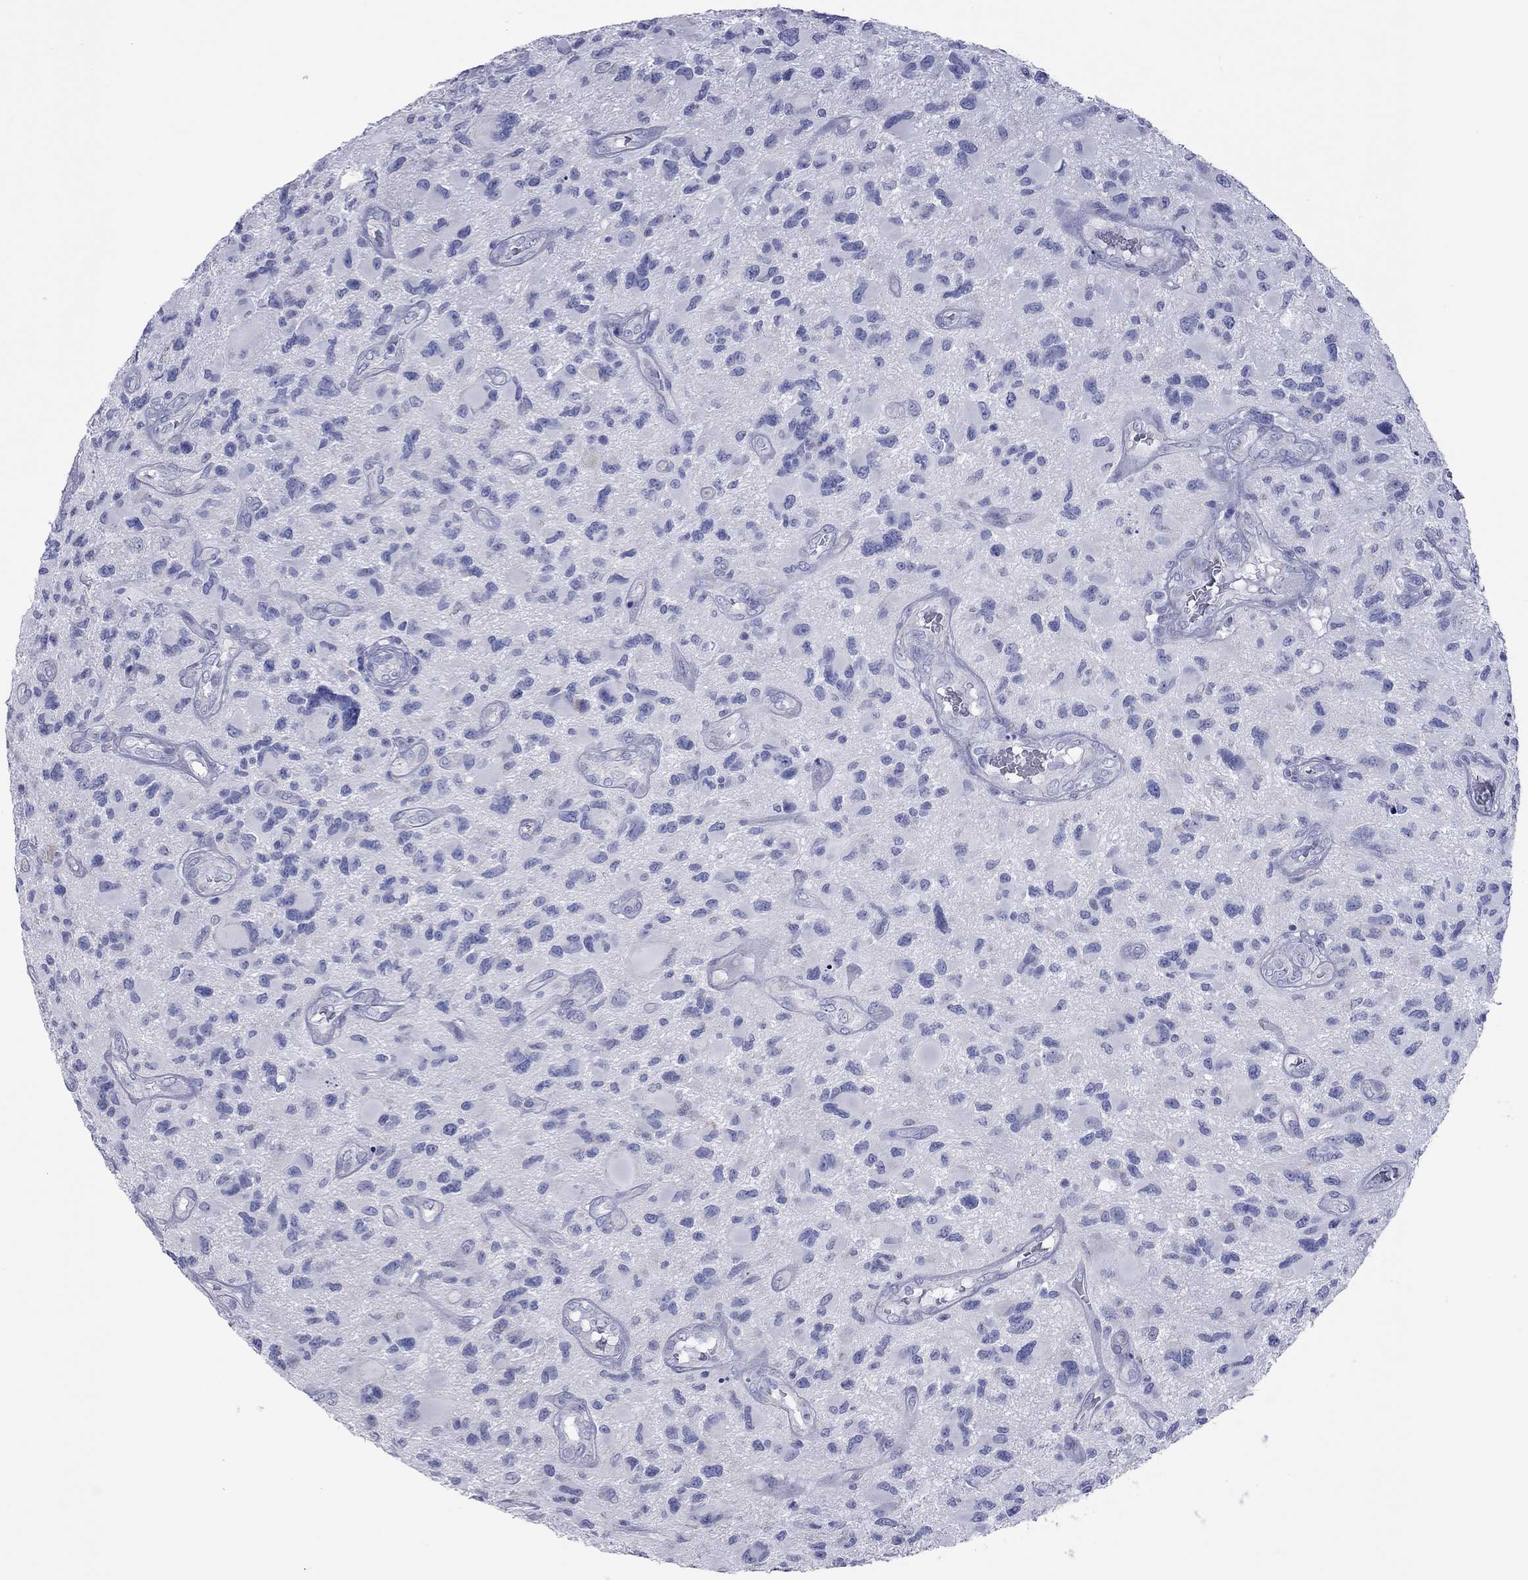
{"staining": {"intensity": "negative", "quantity": "none", "location": "none"}, "tissue": "glioma", "cell_type": "Tumor cells", "image_type": "cancer", "snomed": [{"axis": "morphology", "description": "Glioma, malignant, NOS"}, {"axis": "morphology", "description": "Glioma, malignant, High grade"}, {"axis": "topography", "description": "Brain"}], "caption": "The image demonstrates no staining of tumor cells in glioma (malignant).", "gene": "VSIG10", "patient": {"sex": "female", "age": 71}}